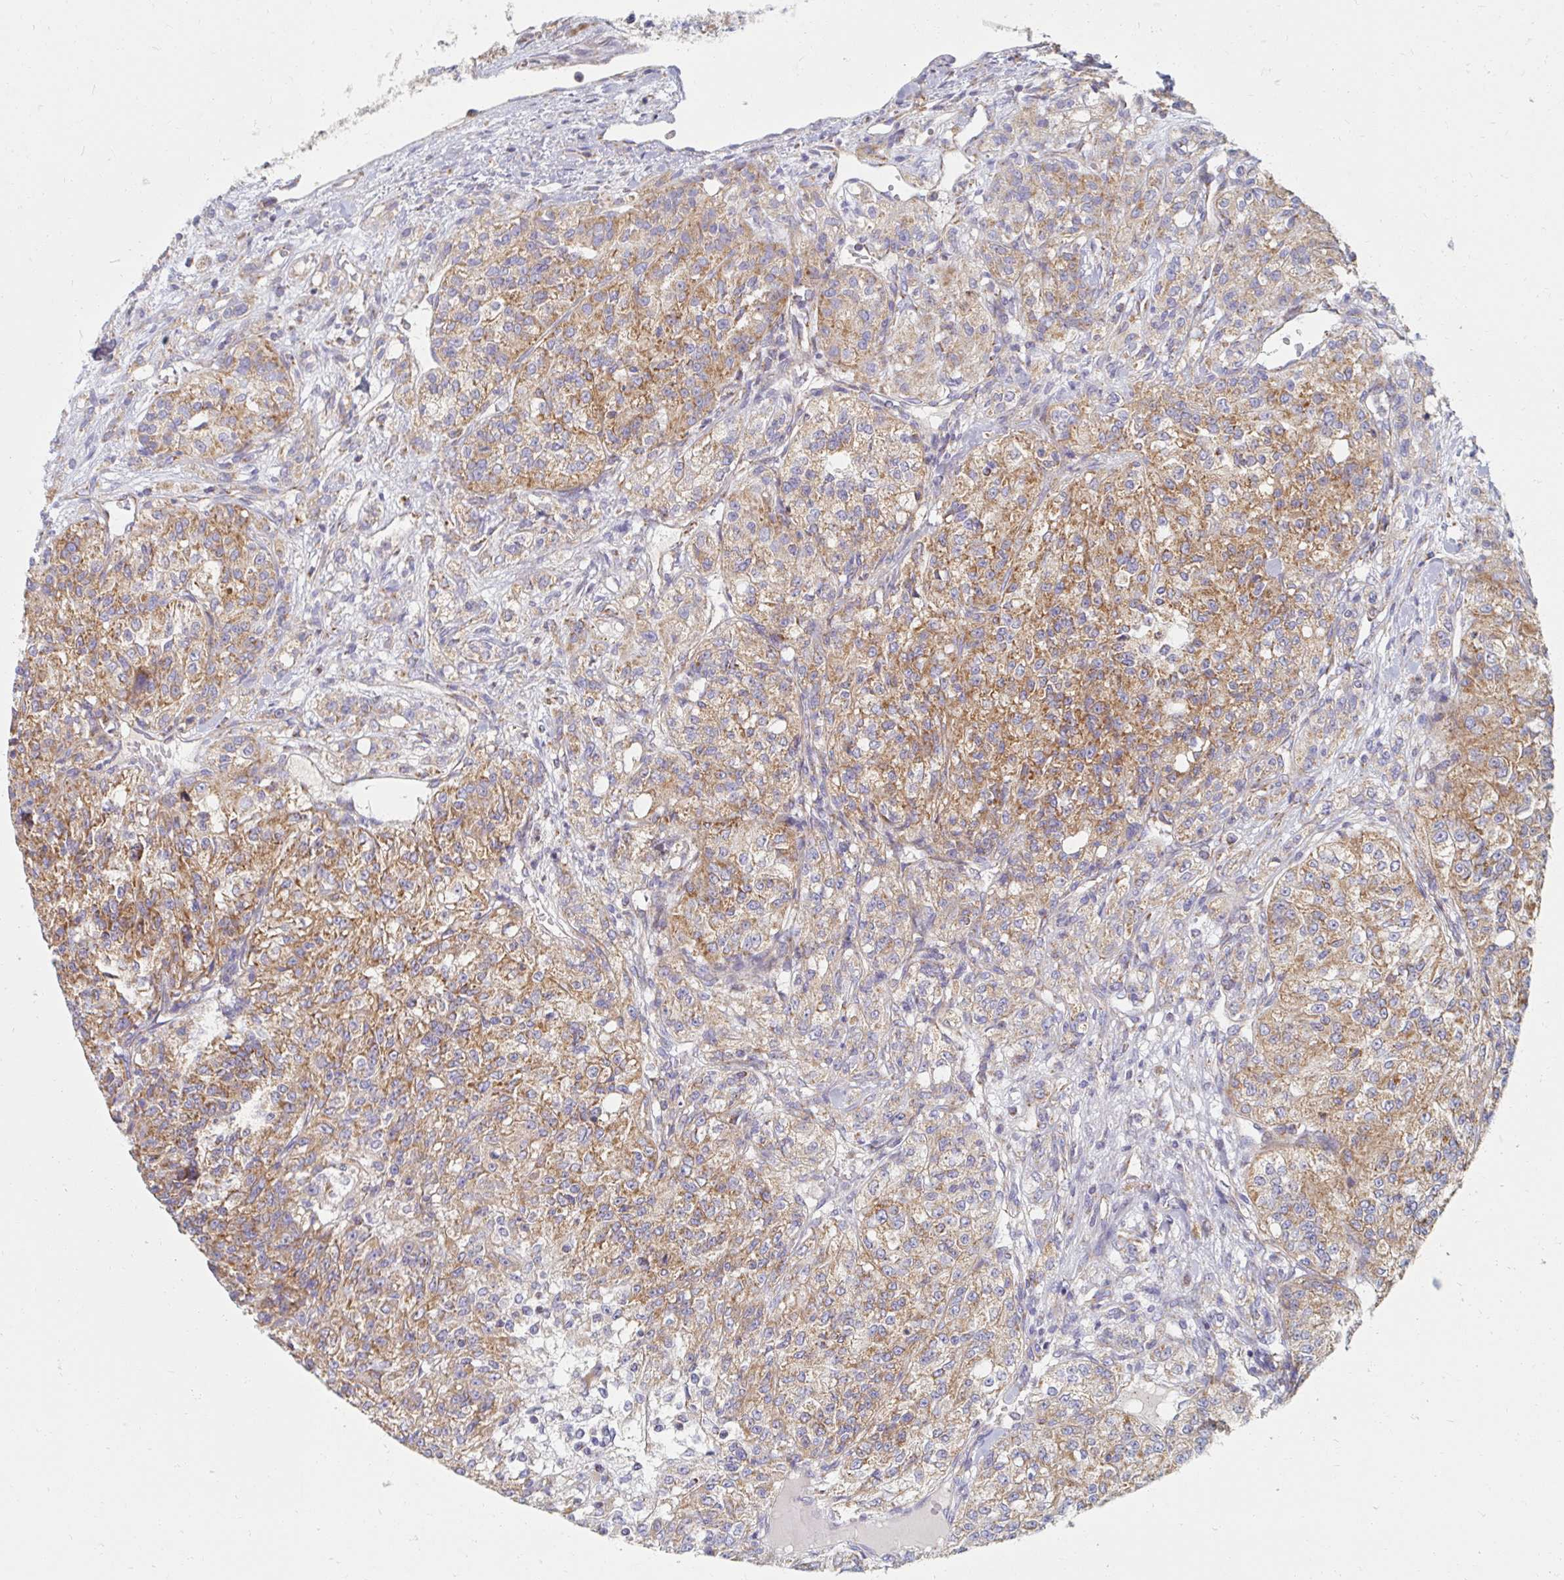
{"staining": {"intensity": "moderate", "quantity": ">75%", "location": "cytoplasmic/membranous"}, "tissue": "renal cancer", "cell_type": "Tumor cells", "image_type": "cancer", "snomed": [{"axis": "morphology", "description": "Adenocarcinoma, NOS"}, {"axis": "topography", "description": "Kidney"}], "caption": "Protein staining demonstrates moderate cytoplasmic/membranous expression in approximately >75% of tumor cells in renal adenocarcinoma.", "gene": "MAVS", "patient": {"sex": "female", "age": 63}}